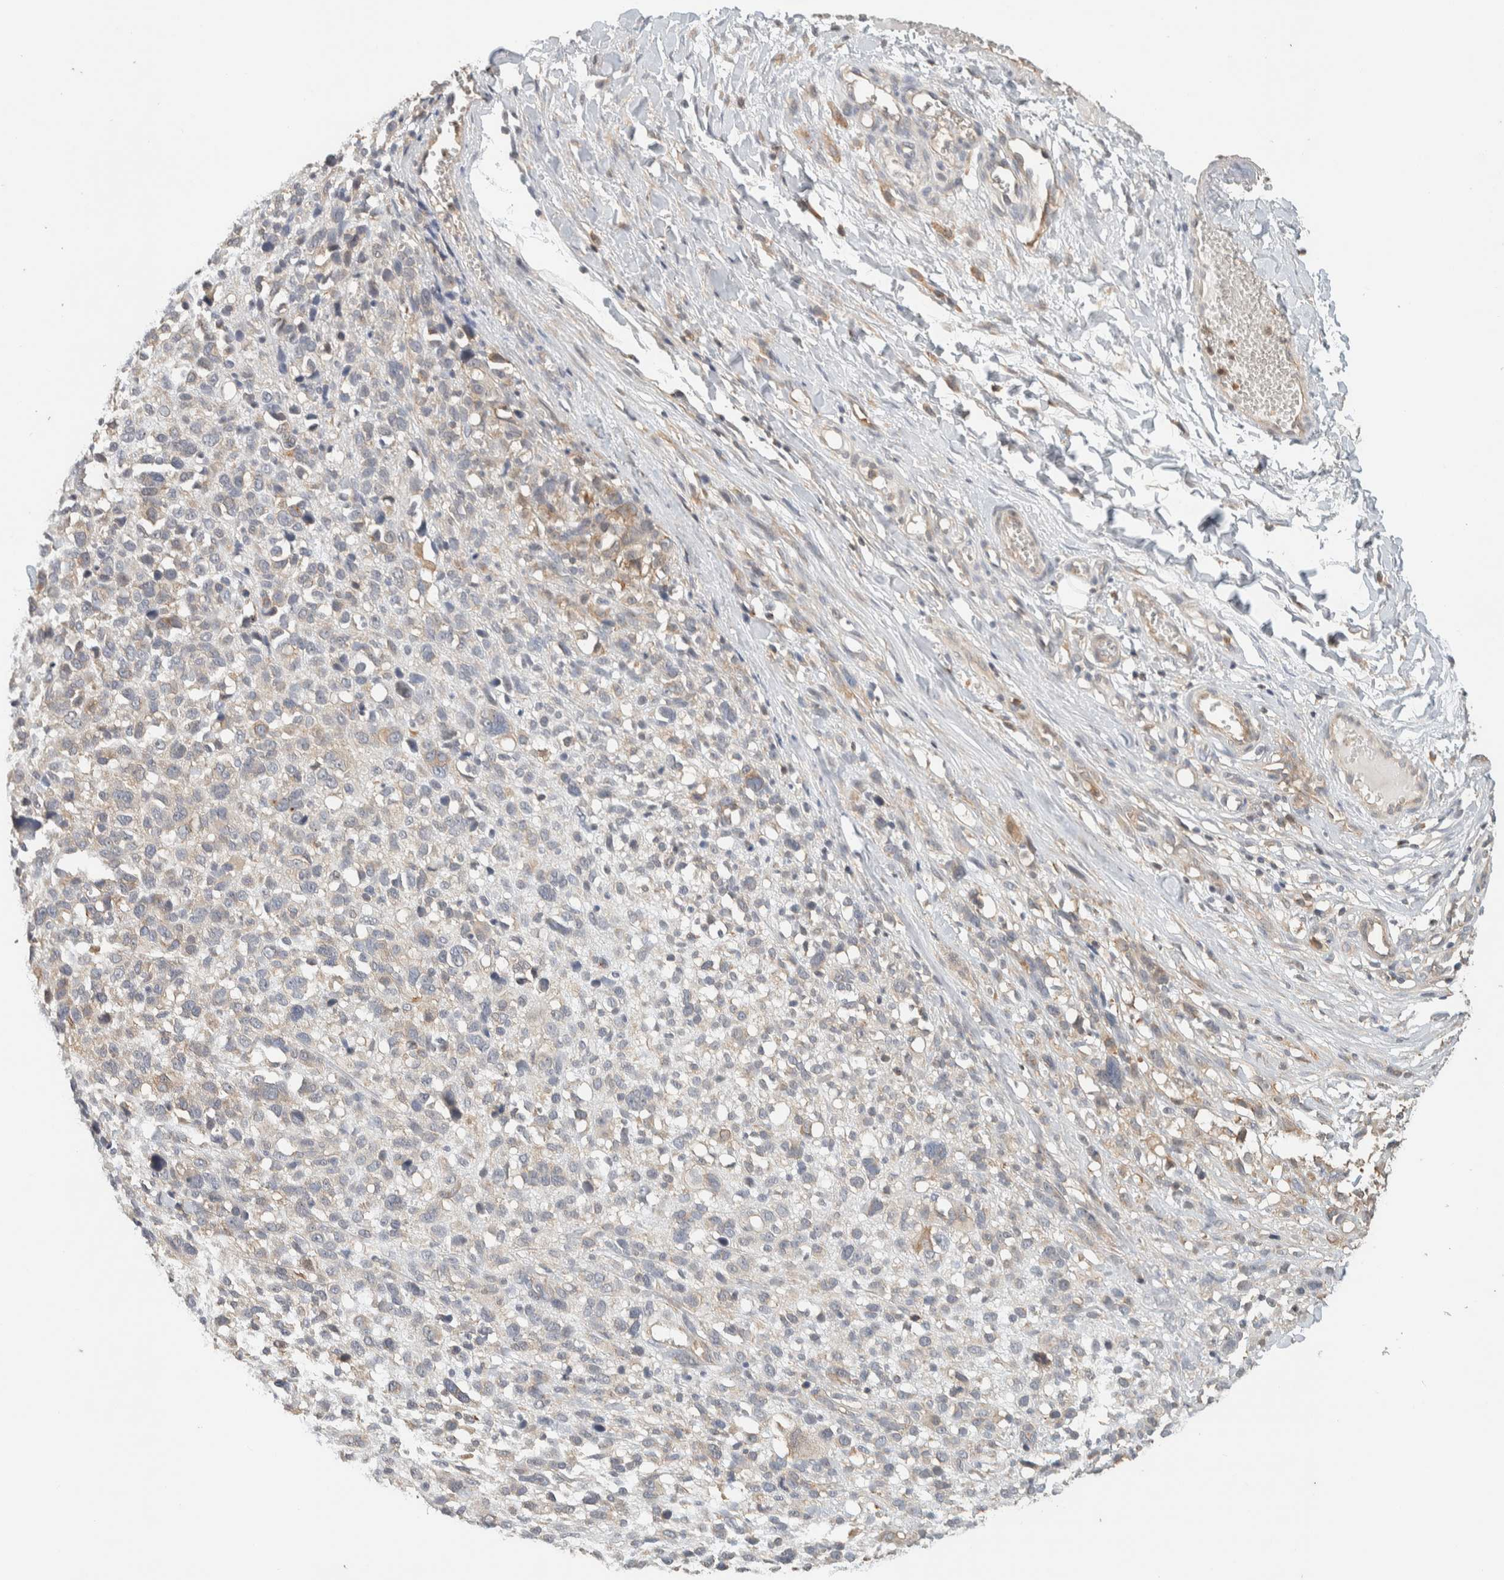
{"staining": {"intensity": "weak", "quantity": "<25%", "location": "cytoplasmic/membranous"}, "tissue": "melanoma", "cell_type": "Tumor cells", "image_type": "cancer", "snomed": [{"axis": "morphology", "description": "Malignant melanoma, NOS"}, {"axis": "topography", "description": "Skin"}], "caption": "An immunohistochemistry (IHC) photomicrograph of melanoma is shown. There is no staining in tumor cells of melanoma. (DAB immunohistochemistry with hematoxylin counter stain).", "gene": "RAB11FIP1", "patient": {"sex": "female", "age": 55}}